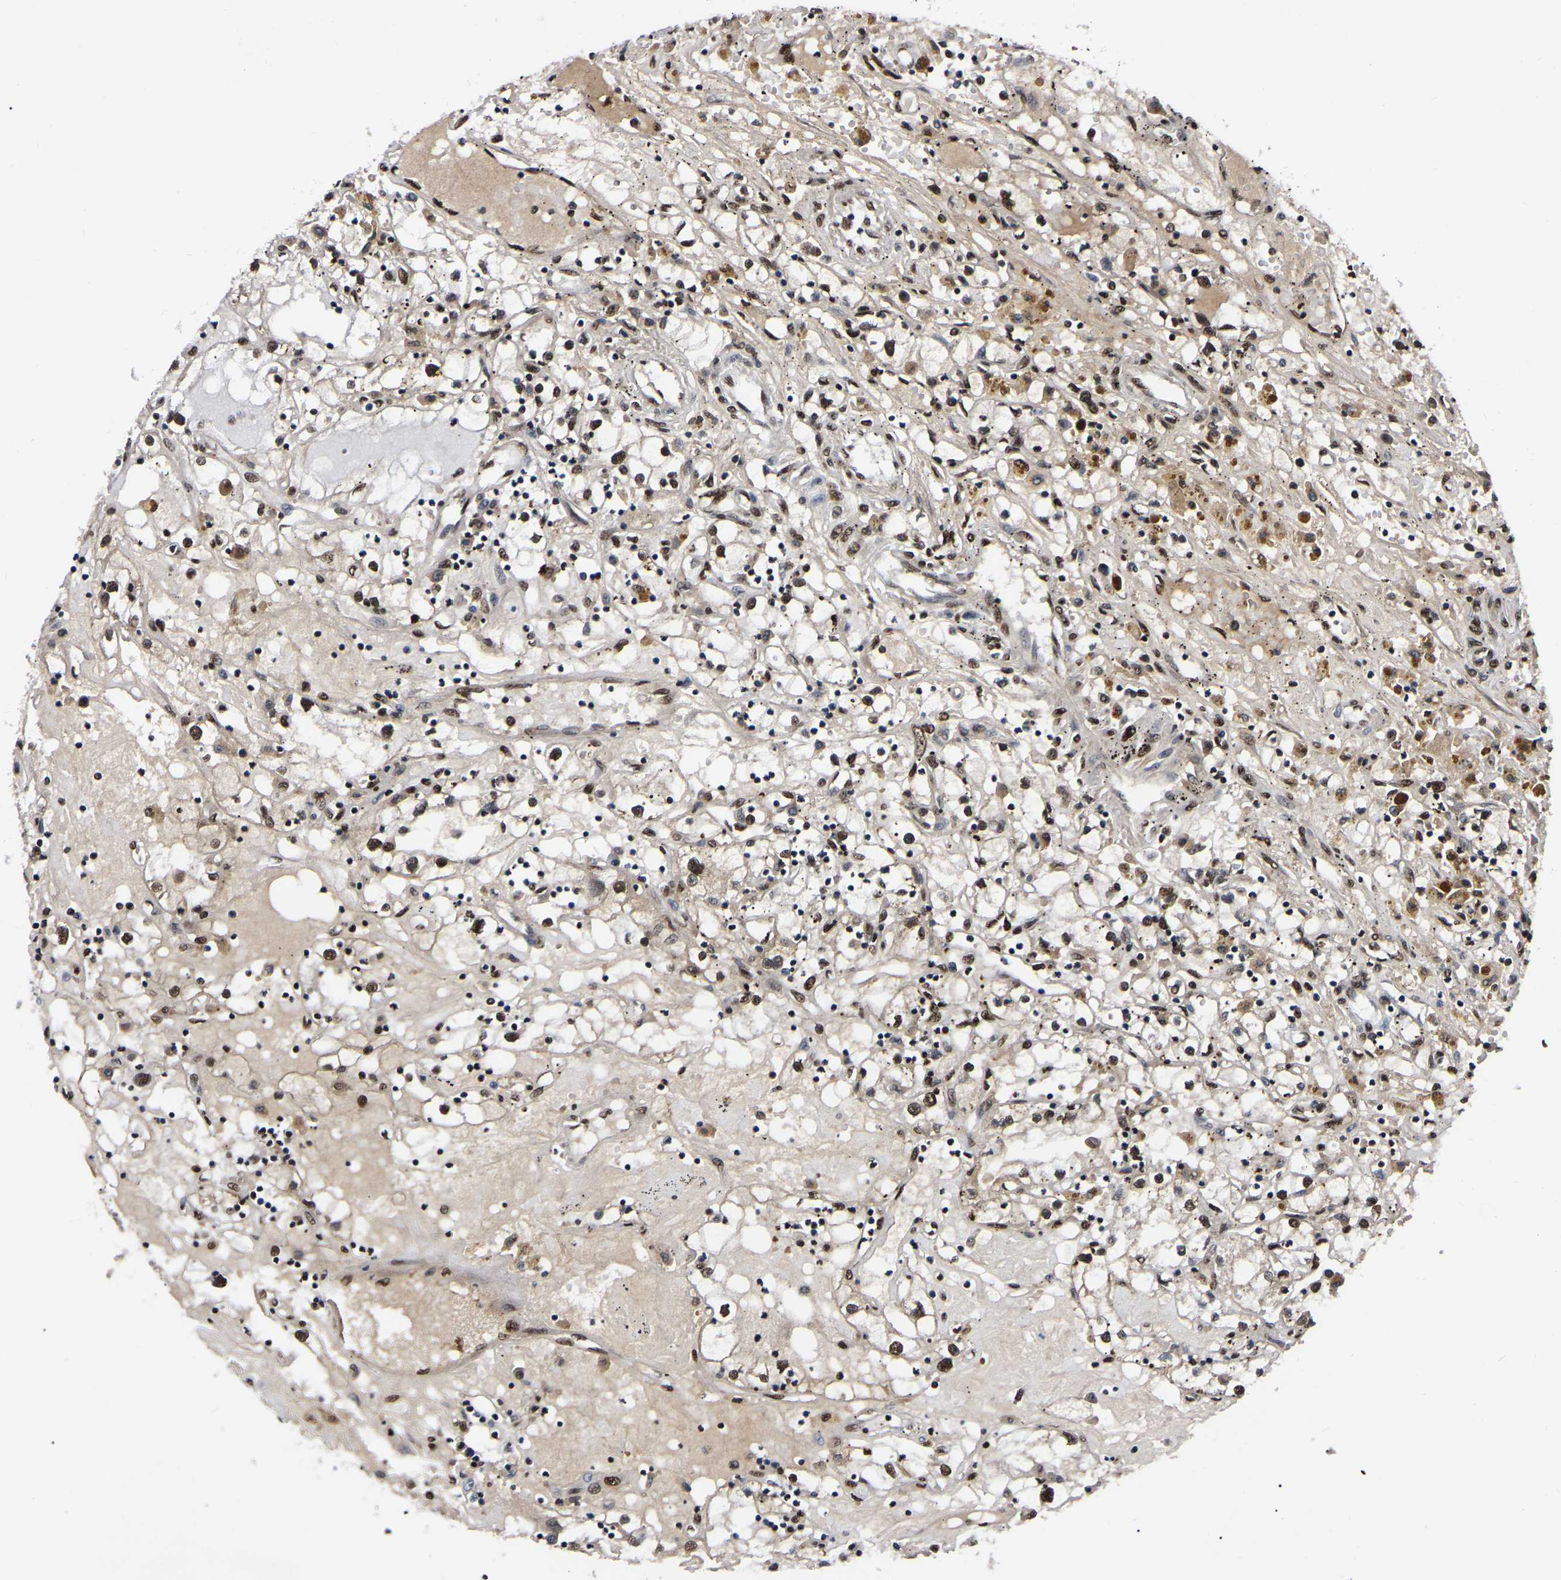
{"staining": {"intensity": "moderate", "quantity": ">75%", "location": "nuclear"}, "tissue": "renal cancer", "cell_type": "Tumor cells", "image_type": "cancer", "snomed": [{"axis": "morphology", "description": "Adenocarcinoma, NOS"}, {"axis": "topography", "description": "Kidney"}], "caption": "Immunohistochemistry of renal adenocarcinoma reveals medium levels of moderate nuclear positivity in approximately >75% of tumor cells.", "gene": "TRIM35", "patient": {"sex": "male", "age": 56}}